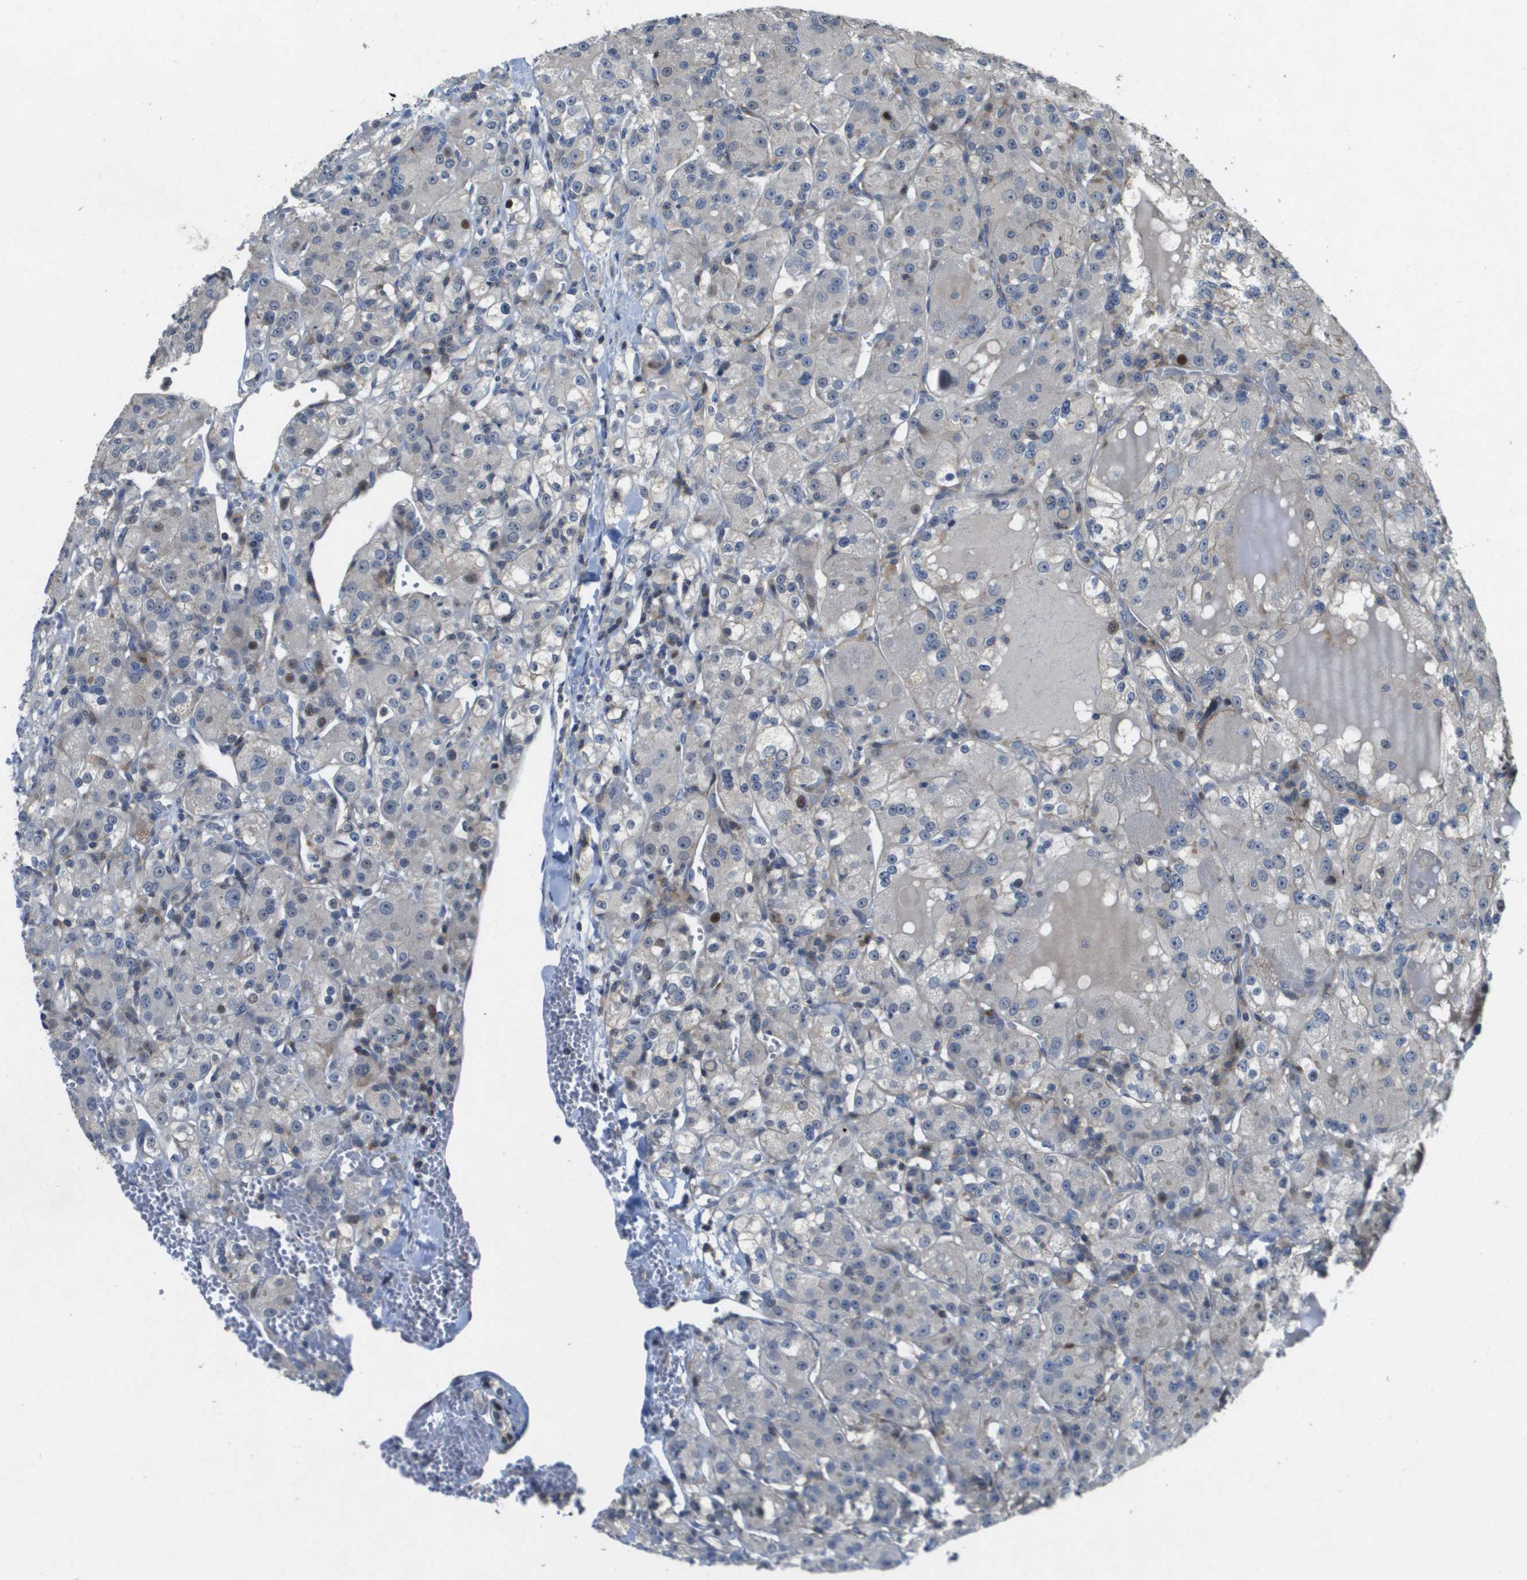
{"staining": {"intensity": "weak", "quantity": "<25%", "location": "nuclear"}, "tissue": "renal cancer", "cell_type": "Tumor cells", "image_type": "cancer", "snomed": [{"axis": "morphology", "description": "Normal tissue, NOS"}, {"axis": "morphology", "description": "Adenocarcinoma, NOS"}, {"axis": "topography", "description": "Kidney"}], "caption": "IHC micrograph of neoplastic tissue: renal adenocarcinoma stained with DAB shows no significant protein staining in tumor cells. (Brightfield microscopy of DAB immunohistochemistry (IHC) at high magnification).", "gene": "SCN4B", "patient": {"sex": "male", "age": 61}}